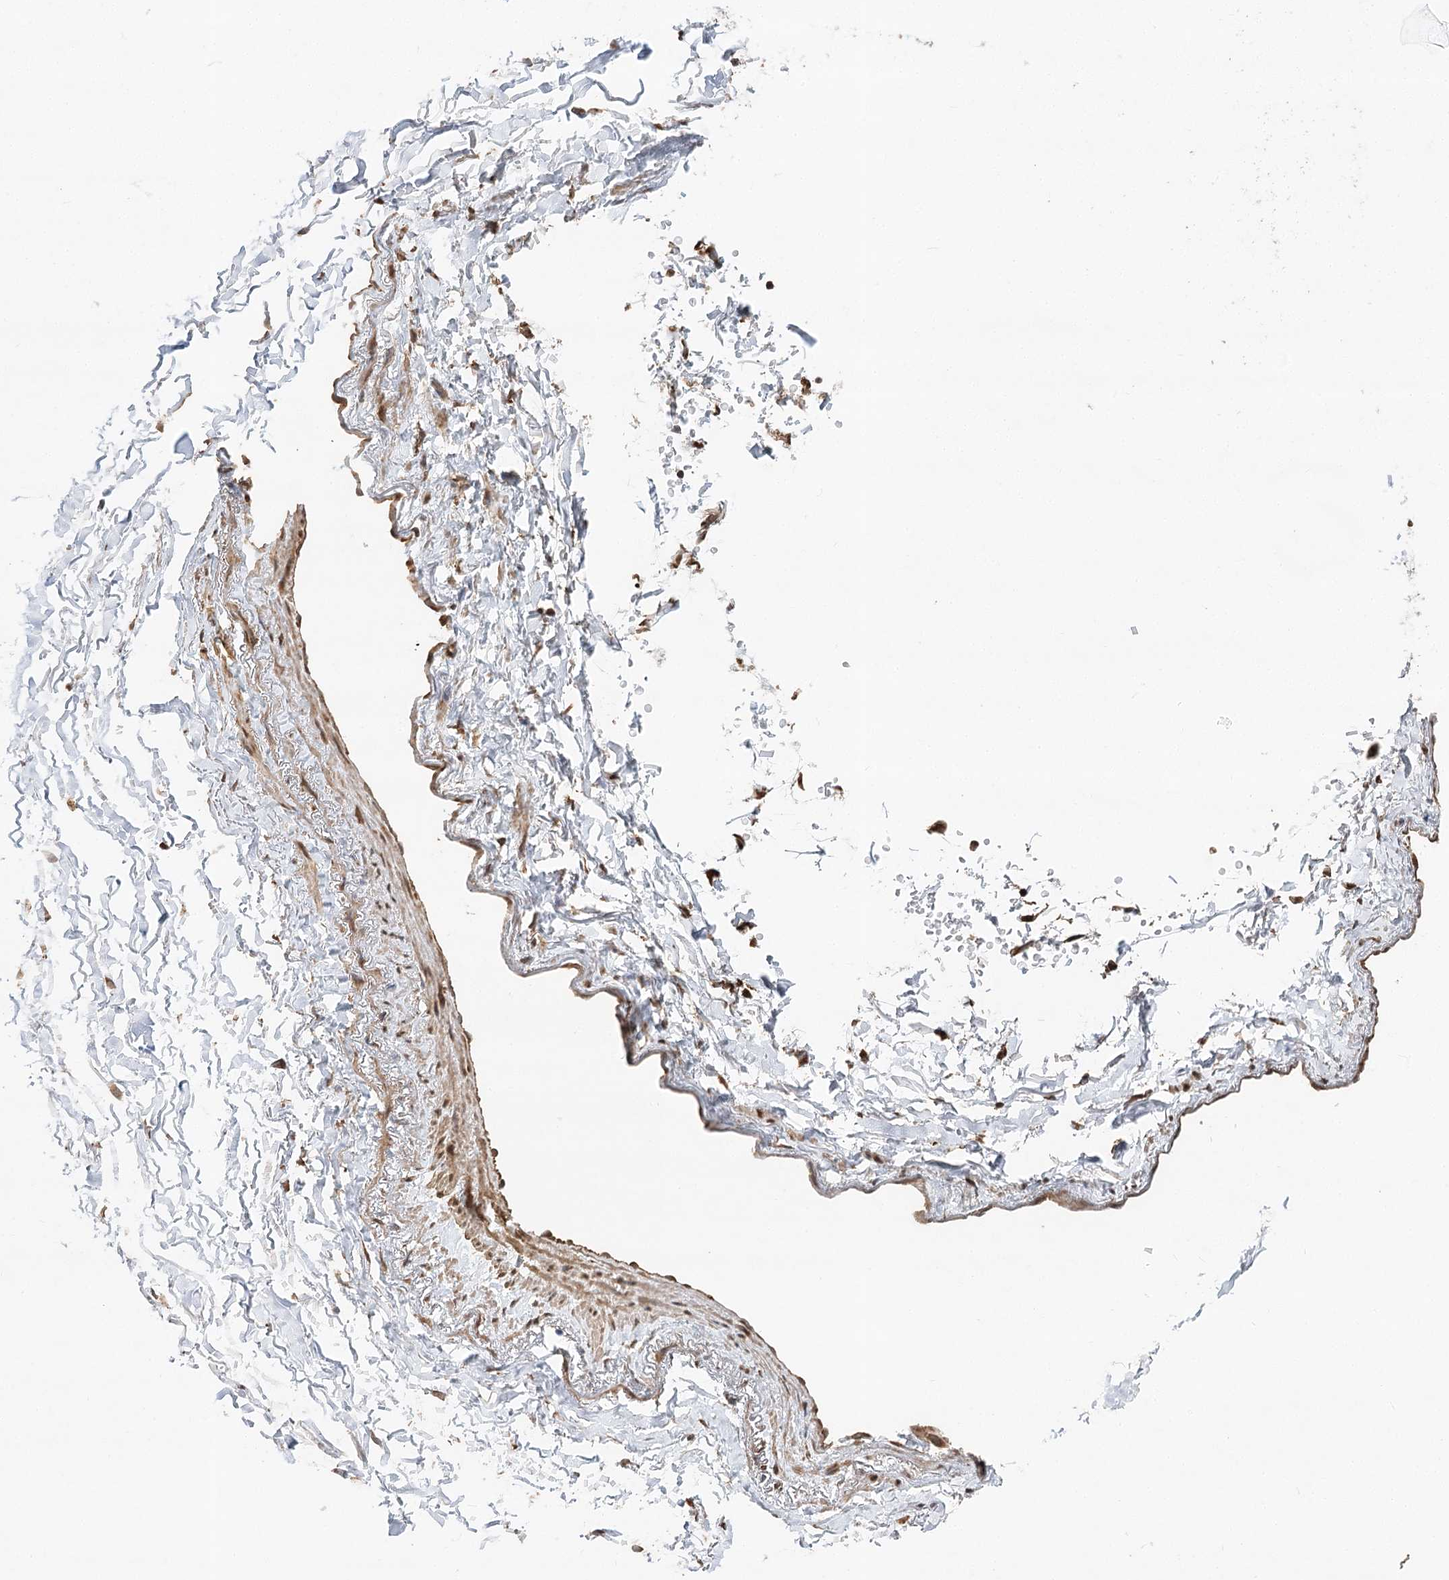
{"staining": {"intensity": "moderate", "quantity": "25%-75%", "location": "cytoplasmic/membranous"}, "tissue": "adipose tissue", "cell_type": "Adipocytes", "image_type": "normal", "snomed": [{"axis": "morphology", "description": "Normal tissue, NOS"}, {"axis": "topography", "description": "Cartilage tissue"}, {"axis": "topography", "description": "Bronchus"}], "caption": "Immunohistochemical staining of normal adipose tissue displays moderate cytoplasmic/membranous protein staining in approximately 25%-75% of adipocytes. (DAB (3,3'-diaminobenzidine) IHC, brown staining for protein, blue staining for nuclei).", "gene": "DNAJB14", "patient": {"sex": "female", "age": 73}}